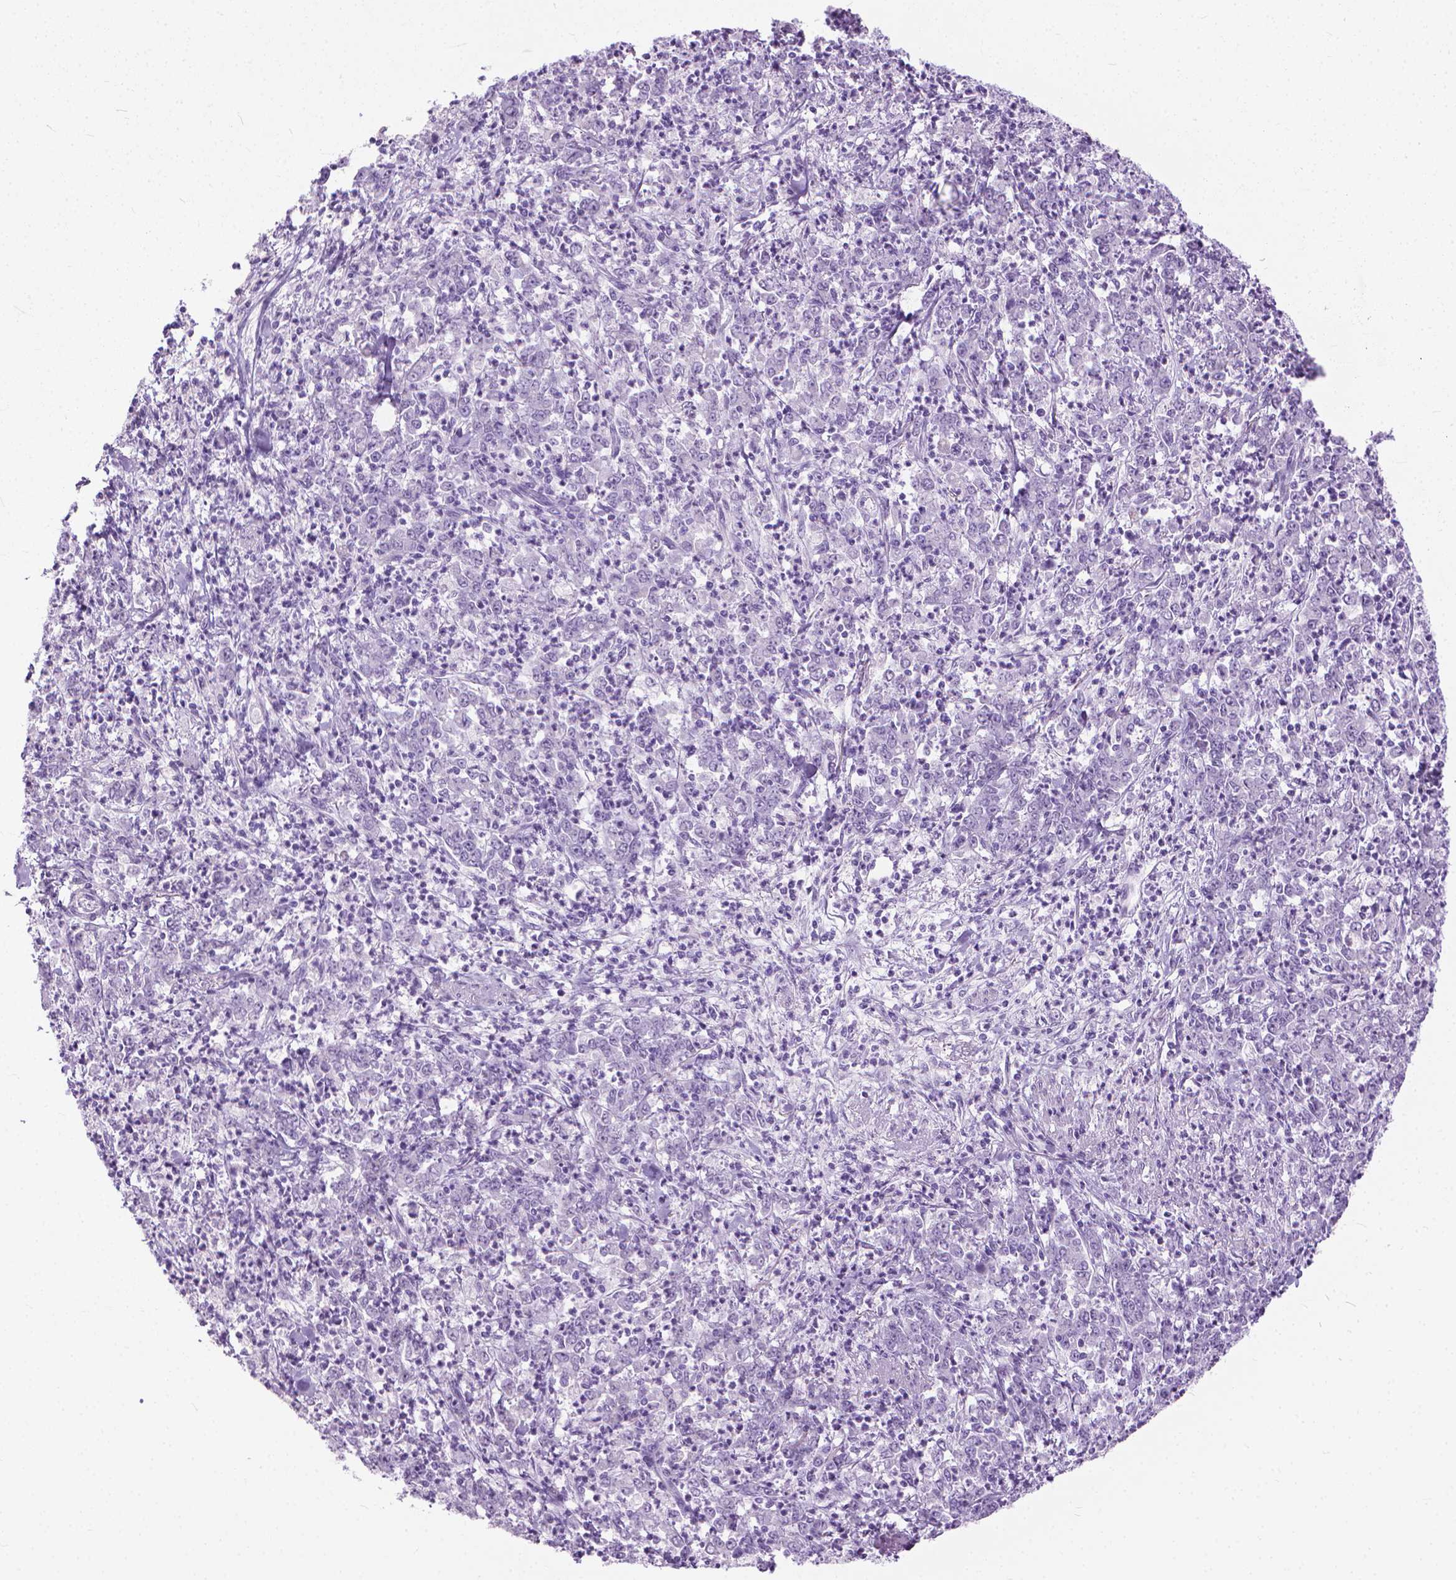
{"staining": {"intensity": "negative", "quantity": "none", "location": "none"}, "tissue": "stomach cancer", "cell_type": "Tumor cells", "image_type": "cancer", "snomed": [{"axis": "morphology", "description": "Adenocarcinoma, NOS"}, {"axis": "topography", "description": "Stomach, lower"}], "caption": "IHC photomicrograph of neoplastic tissue: stomach cancer (adenocarcinoma) stained with DAB (3,3'-diaminobenzidine) demonstrates no significant protein staining in tumor cells.", "gene": "HTR2B", "patient": {"sex": "female", "age": 71}}